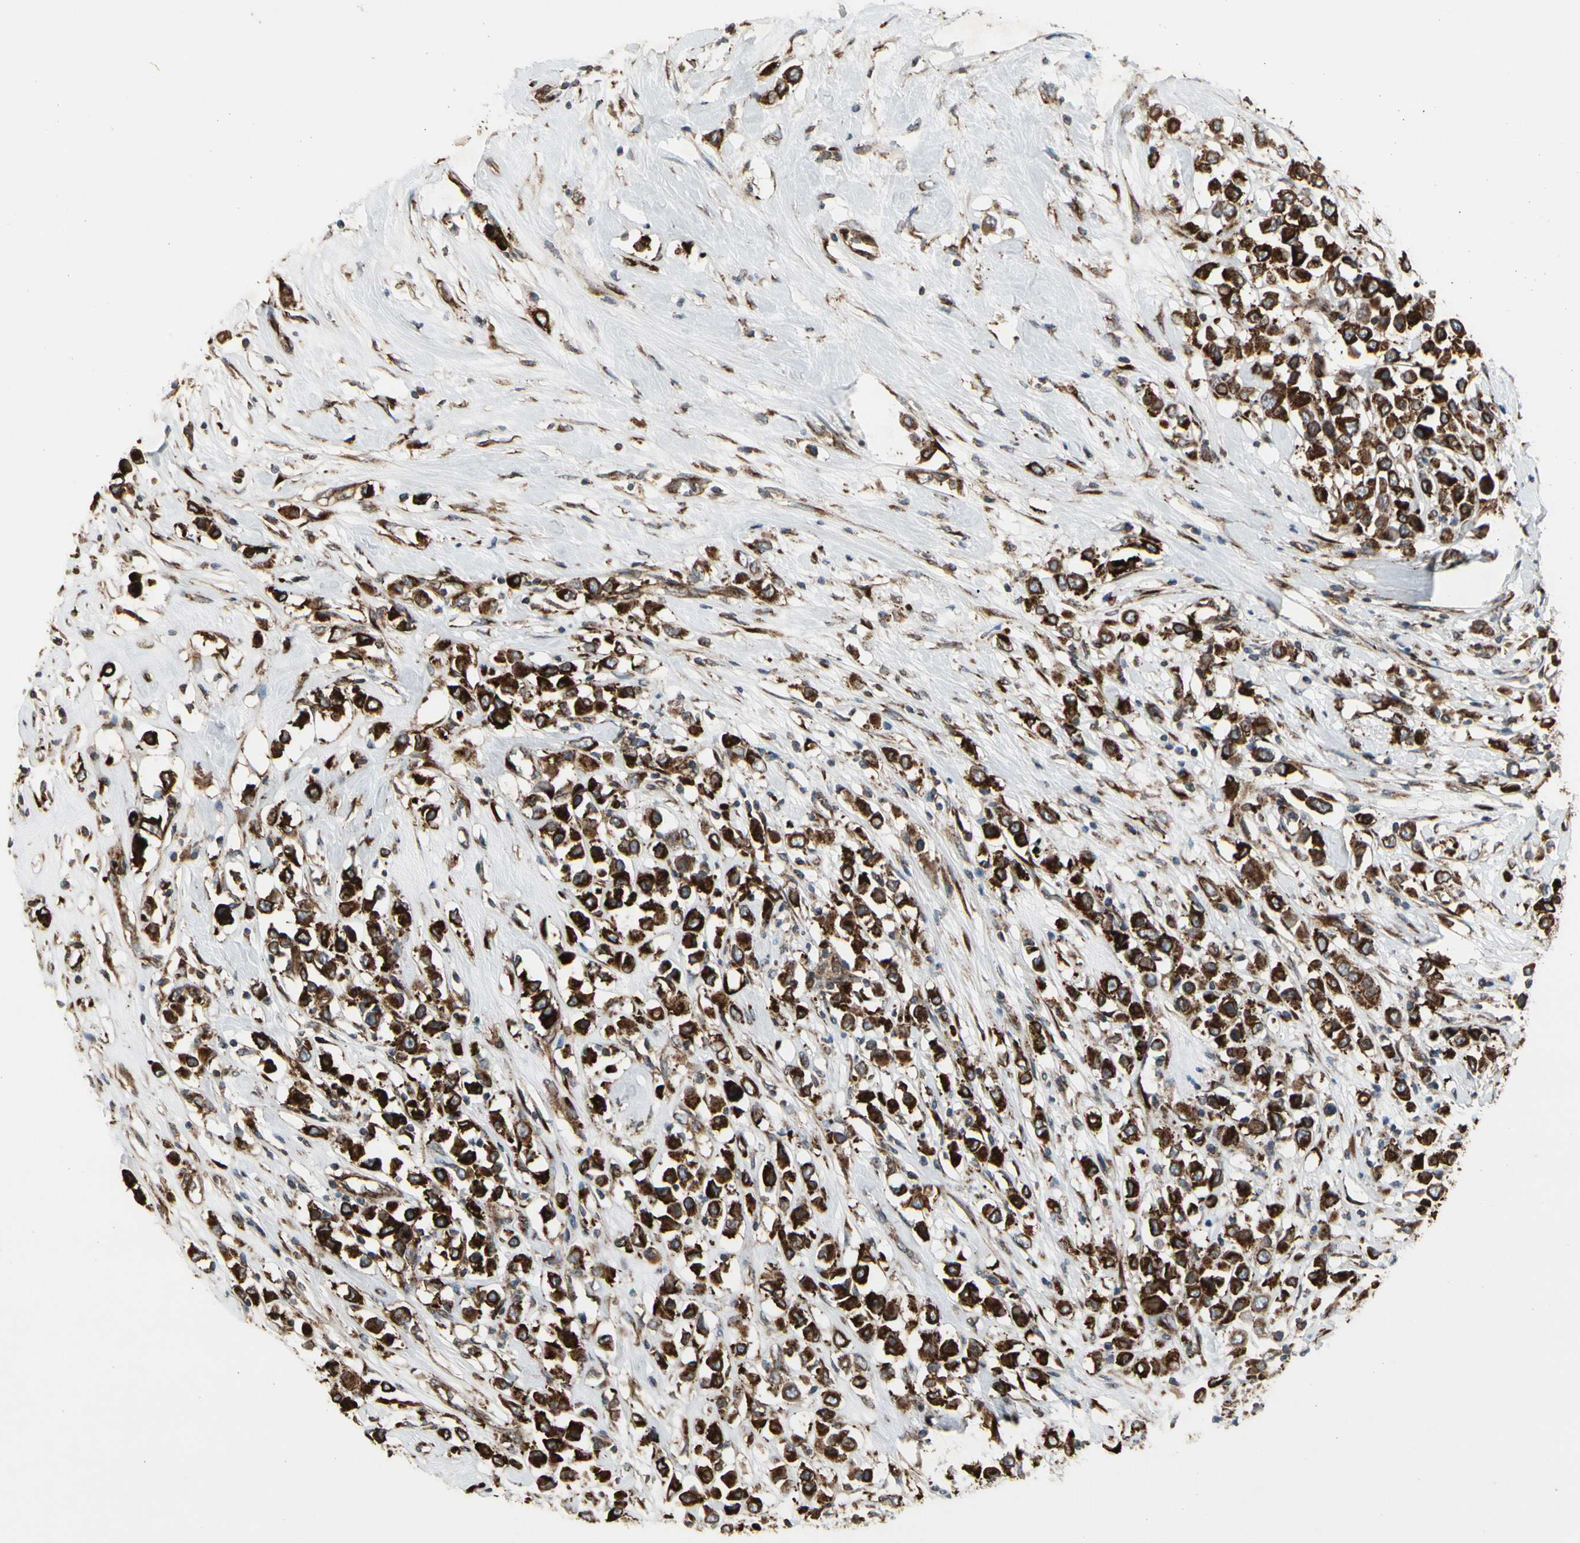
{"staining": {"intensity": "strong", "quantity": ">75%", "location": "cytoplasmic/membranous"}, "tissue": "breast cancer", "cell_type": "Tumor cells", "image_type": "cancer", "snomed": [{"axis": "morphology", "description": "Duct carcinoma"}, {"axis": "topography", "description": "Breast"}], "caption": "Tumor cells exhibit strong cytoplasmic/membranous positivity in about >75% of cells in breast intraductal carcinoma. (DAB = brown stain, brightfield microscopy at high magnification).", "gene": "SLC39A9", "patient": {"sex": "female", "age": 61}}